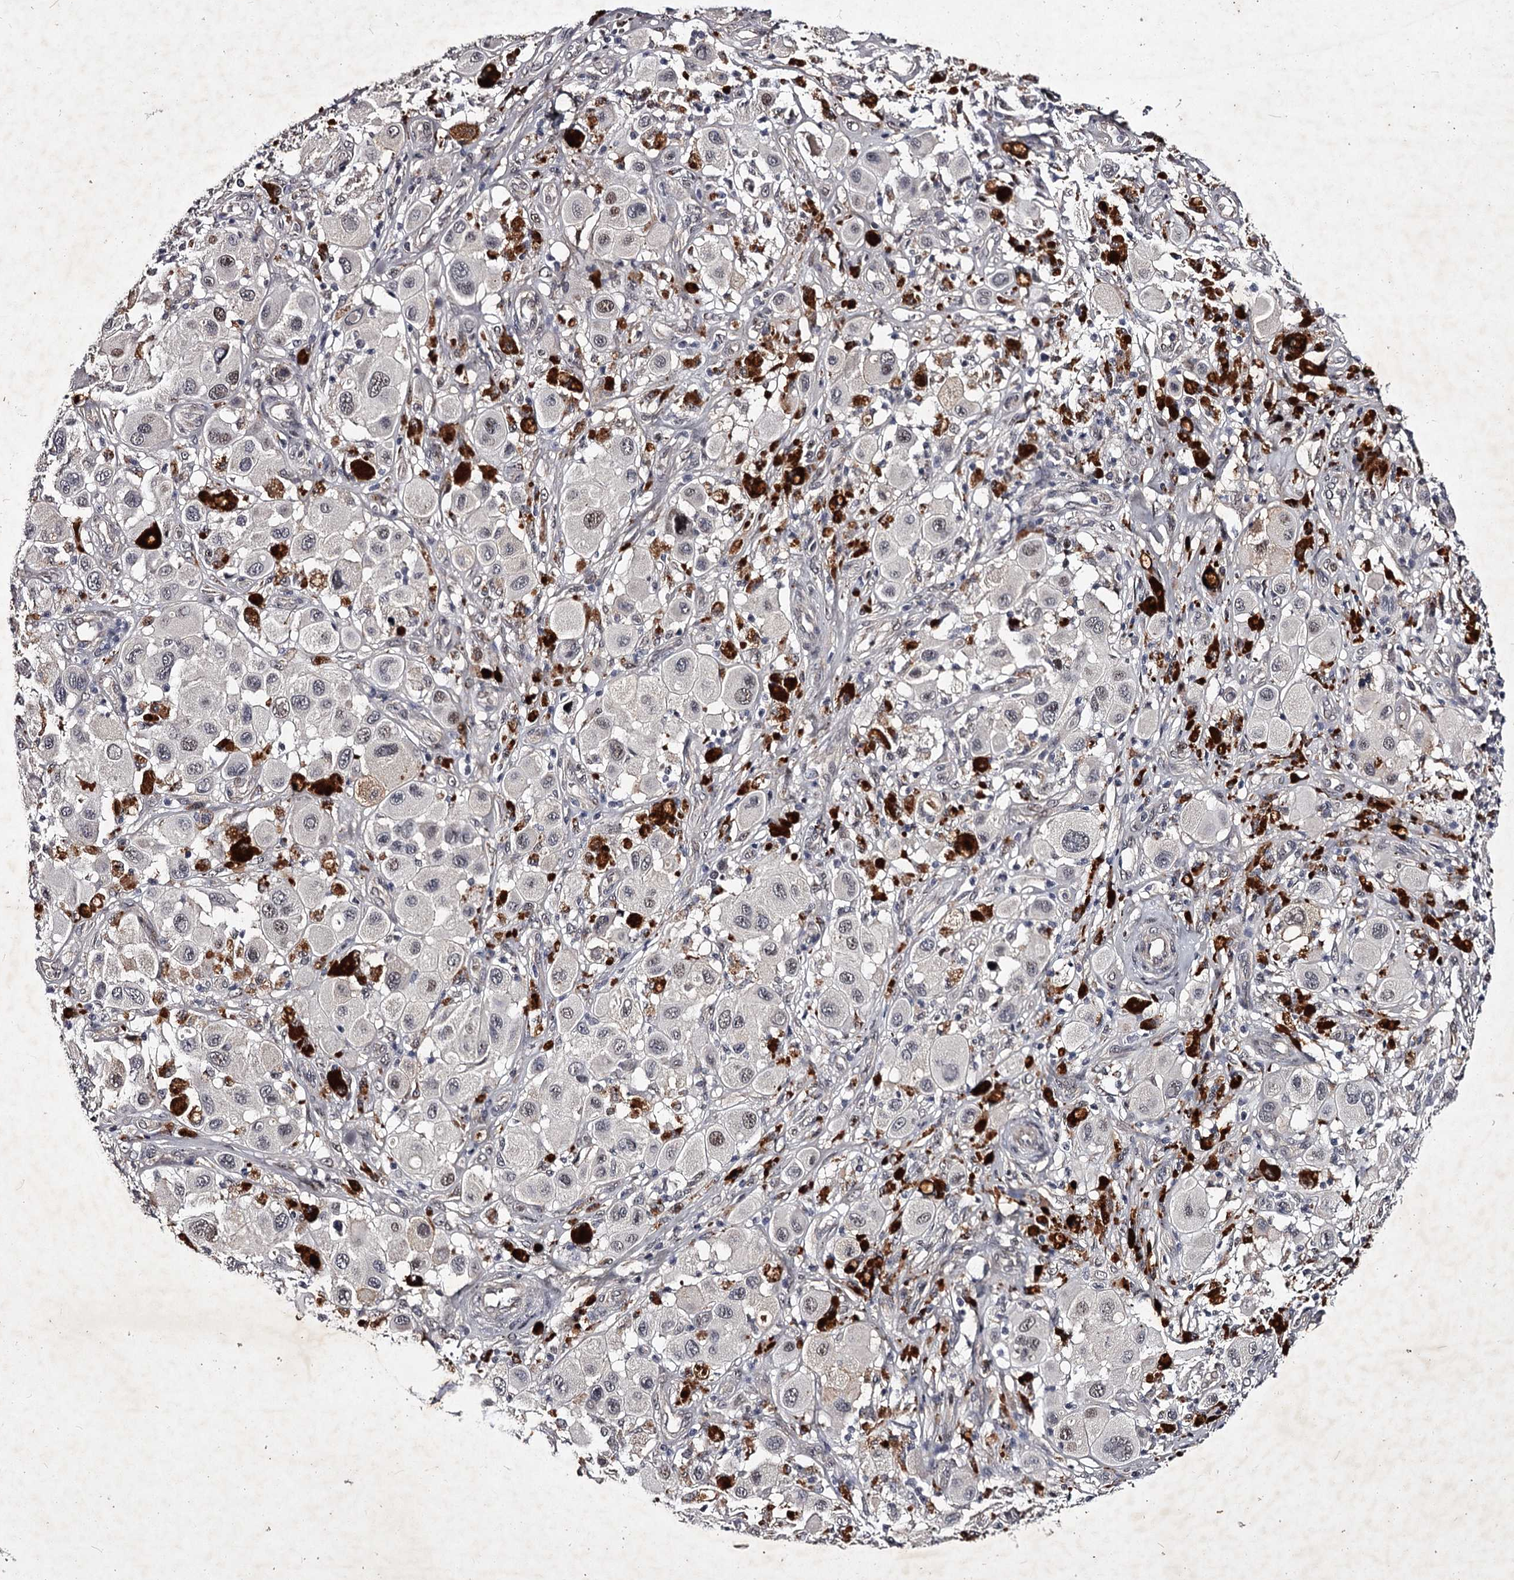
{"staining": {"intensity": "weak", "quantity": "<25%", "location": "nuclear"}, "tissue": "melanoma", "cell_type": "Tumor cells", "image_type": "cancer", "snomed": [{"axis": "morphology", "description": "Malignant melanoma, Metastatic site"}, {"axis": "topography", "description": "Skin"}], "caption": "A high-resolution image shows immunohistochemistry (IHC) staining of malignant melanoma (metastatic site), which exhibits no significant staining in tumor cells. The staining is performed using DAB brown chromogen with nuclei counter-stained in using hematoxylin.", "gene": "RNF44", "patient": {"sex": "male", "age": 41}}